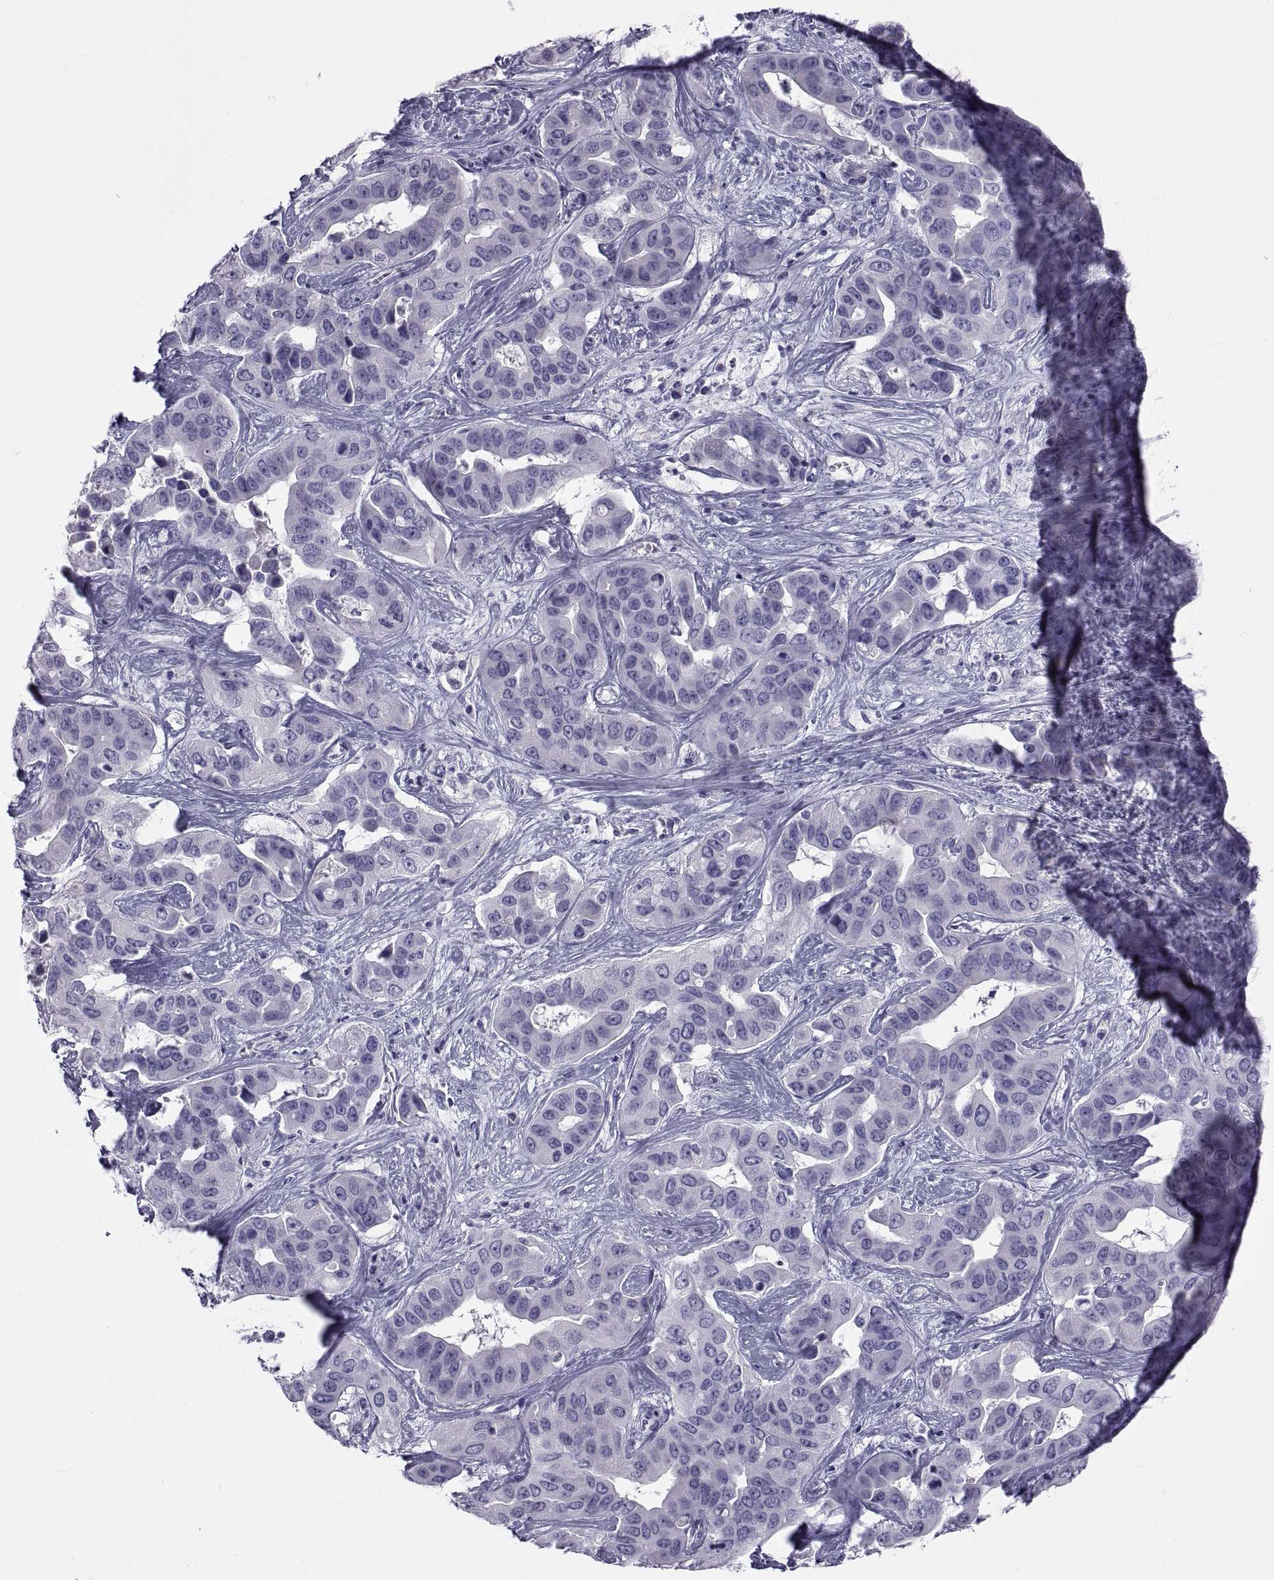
{"staining": {"intensity": "negative", "quantity": "none", "location": "none"}, "tissue": "liver cancer", "cell_type": "Tumor cells", "image_type": "cancer", "snomed": [{"axis": "morphology", "description": "Cholangiocarcinoma"}, {"axis": "topography", "description": "Liver"}], "caption": "Tumor cells show no significant expression in liver cancer.", "gene": "NPTX2", "patient": {"sex": "female", "age": 52}}